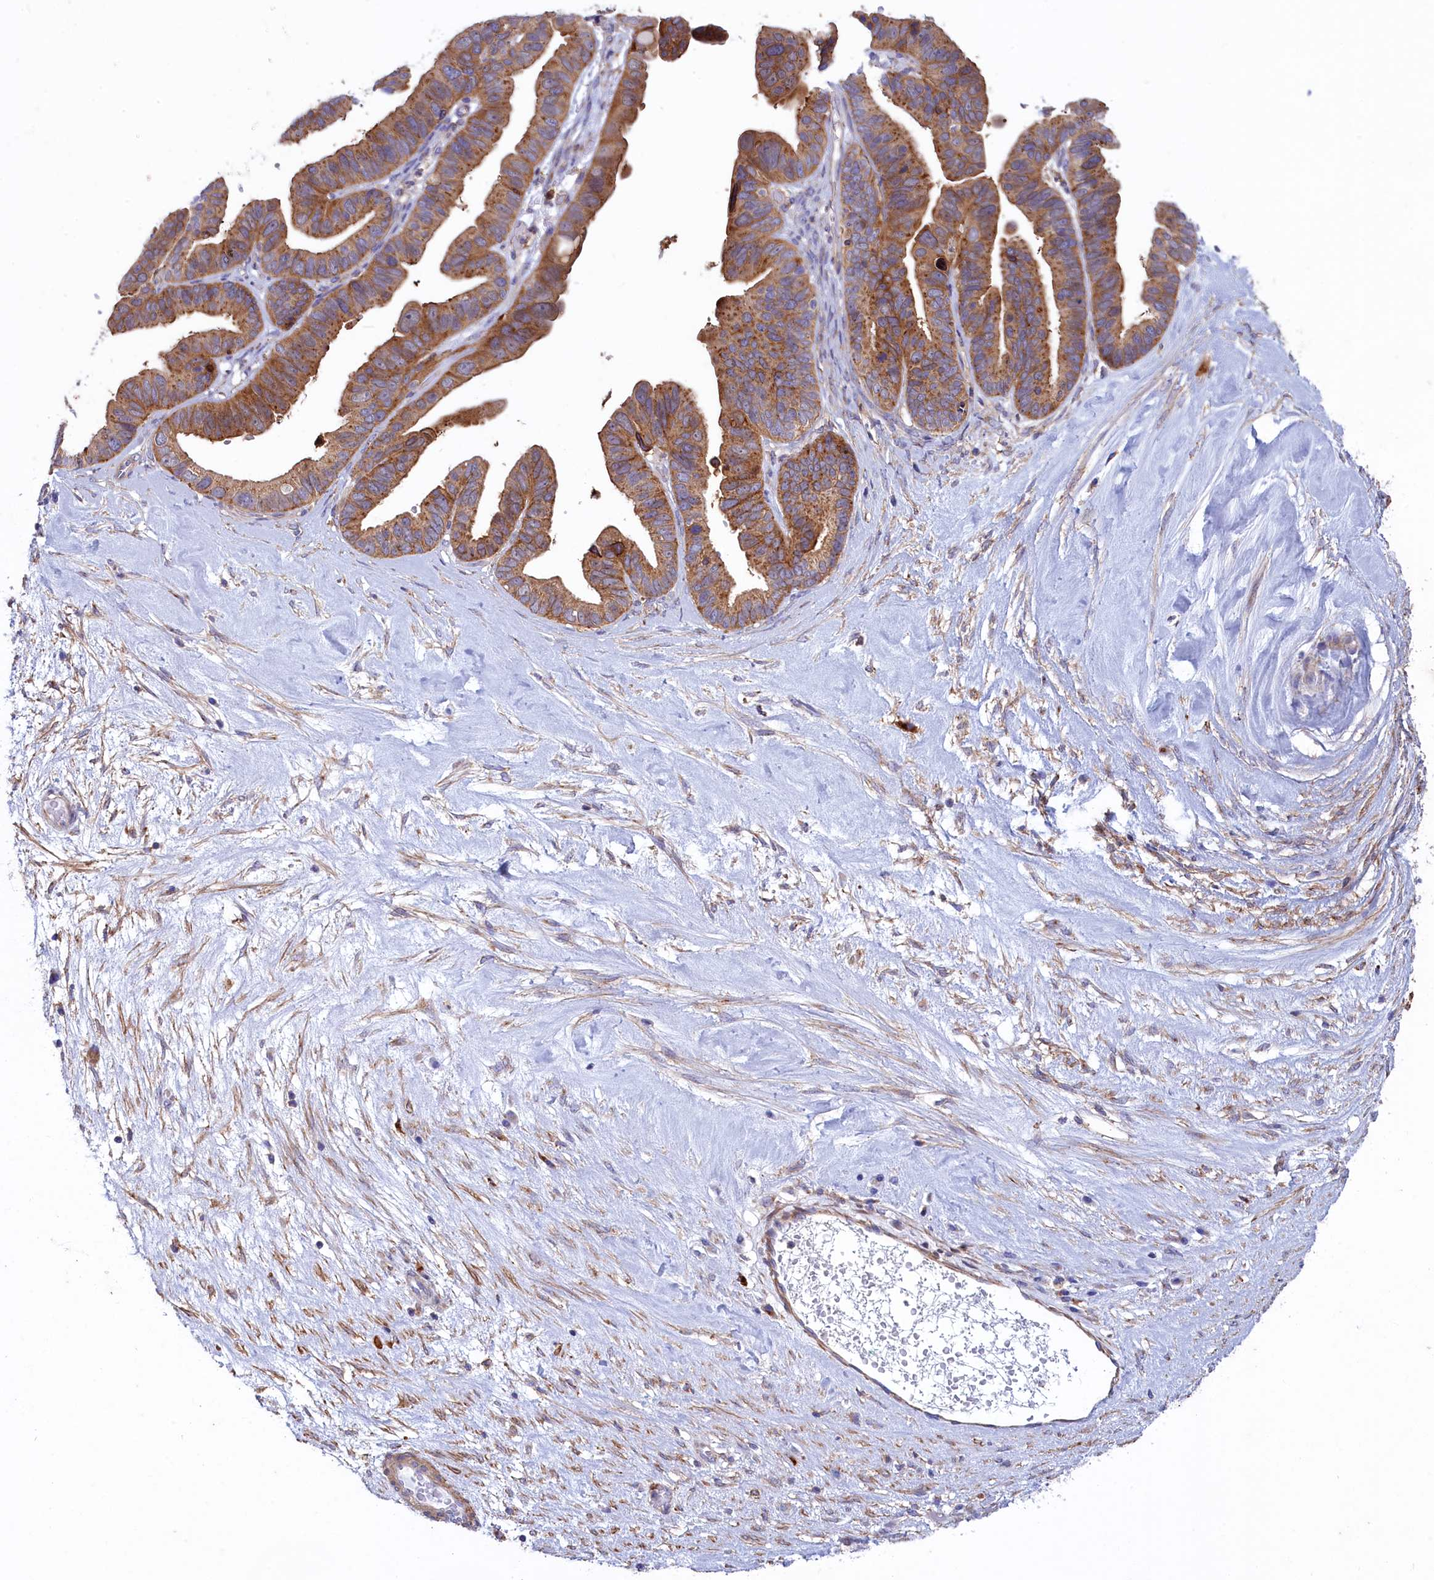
{"staining": {"intensity": "strong", "quantity": ">75%", "location": "cytoplasmic/membranous"}, "tissue": "ovarian cancer", "cell_type": "Tumor cells", "image_type": "cancer", "snomed": [{"axis": "morphology", "description": "Cystadenocarcinoma, serous, NOS"}, {"axis": "topography", "description": "Ovary"}], "caption": "A histopathology image of human ovarian cancer (serous cystadenocarcinoma) stained for a protein displays strong cytoplasmic/membranous brown staining in tumor cells. (IHC, brightfield microscopy, high magnification).", "gene": "SCAMP4", "patient": {"sex": "female", "age": 56}}